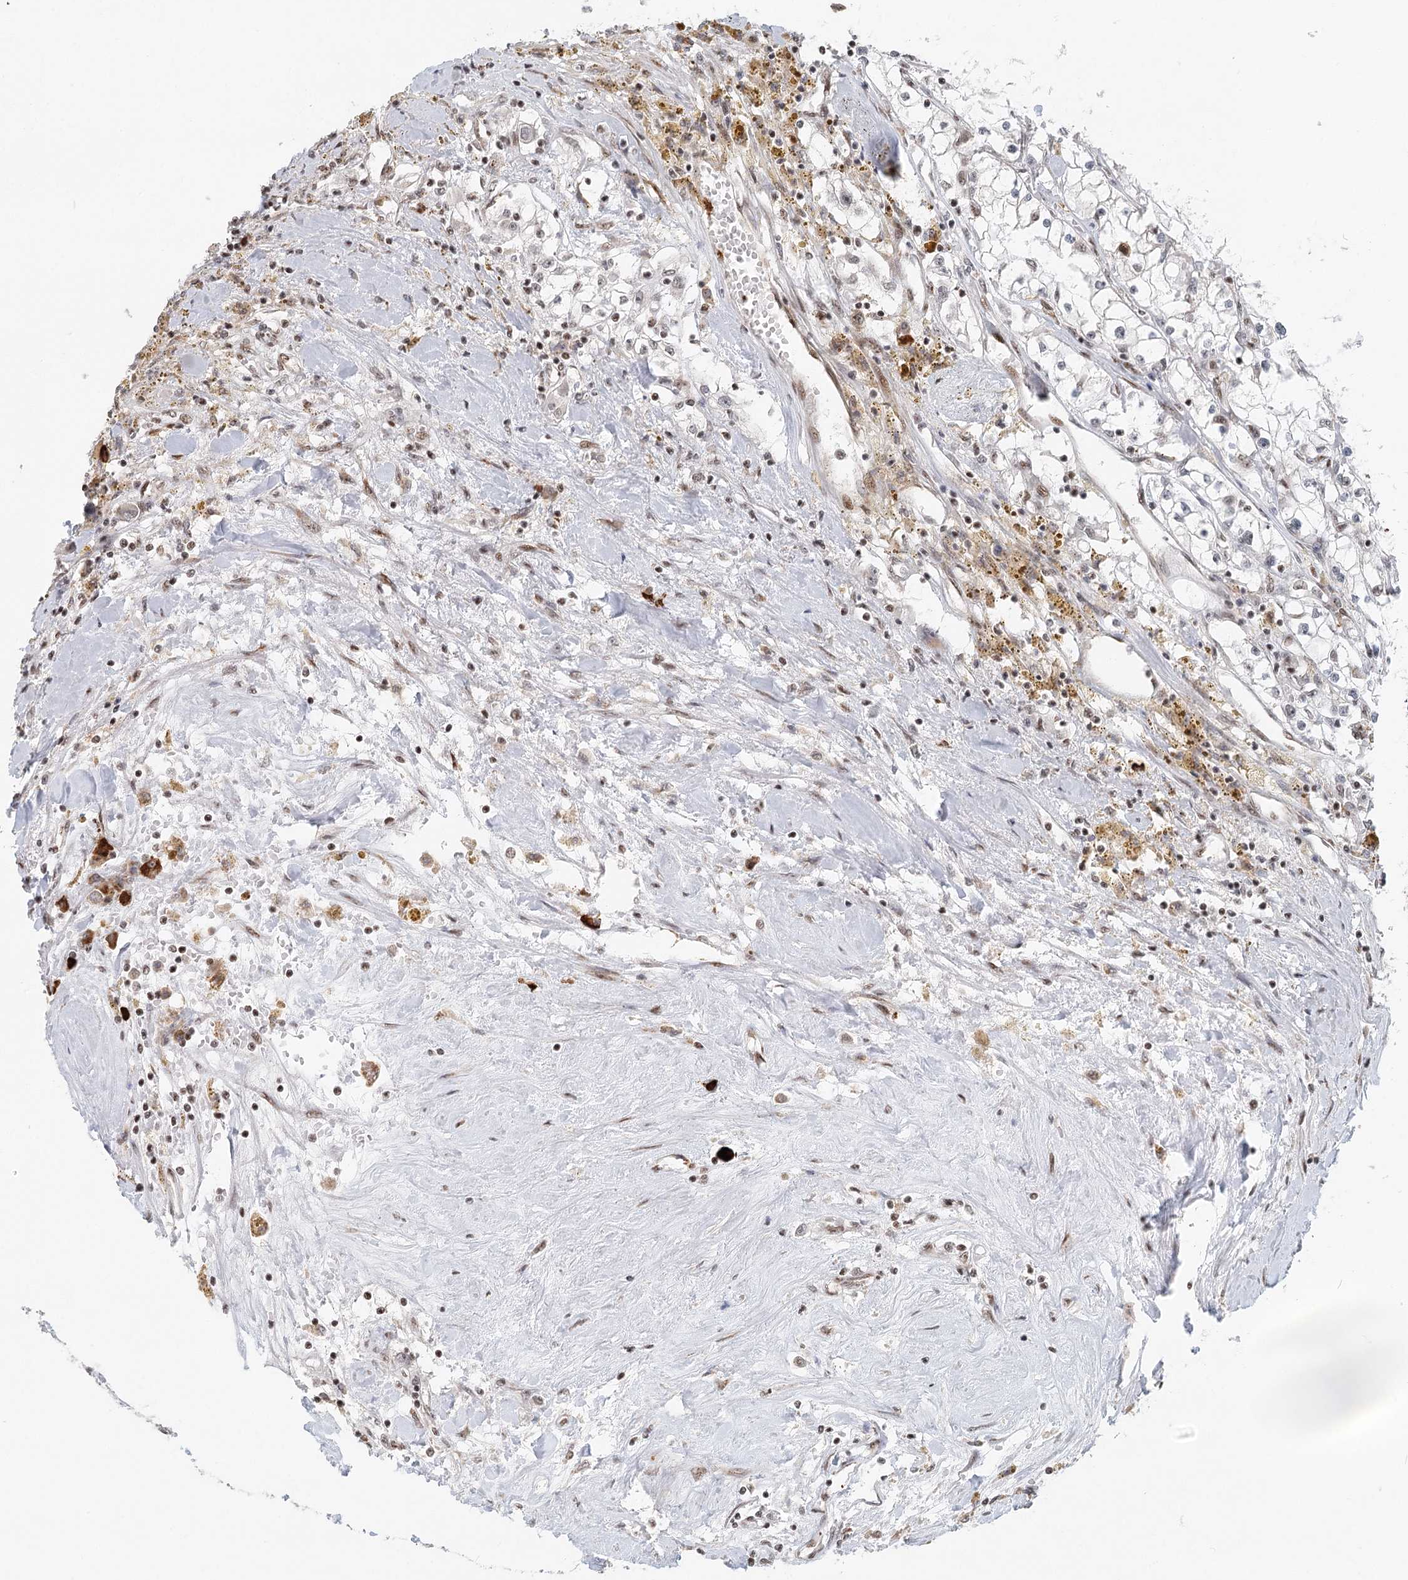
{"staining": {"intensity": "negative", "quantity": "none", "location": "none"}, "tissue": "renal cancer", "cell_type": "Tumor cells", "image_type": "cancer", "snomed": [{"axis": "morphology", "description": "Adenocarcinoma, NOS"}, {"axis": "topography", "description": "Kidney"}], "caption": "Immunohistochemistry photomicrograph of neoplastic tissue: renal cancer (adenocarcinoma) stained with DAB shows no significant protein positivity in tumor cells.", "gene": "BNIP5", "patient": {"sex": "male", "age": 56}}